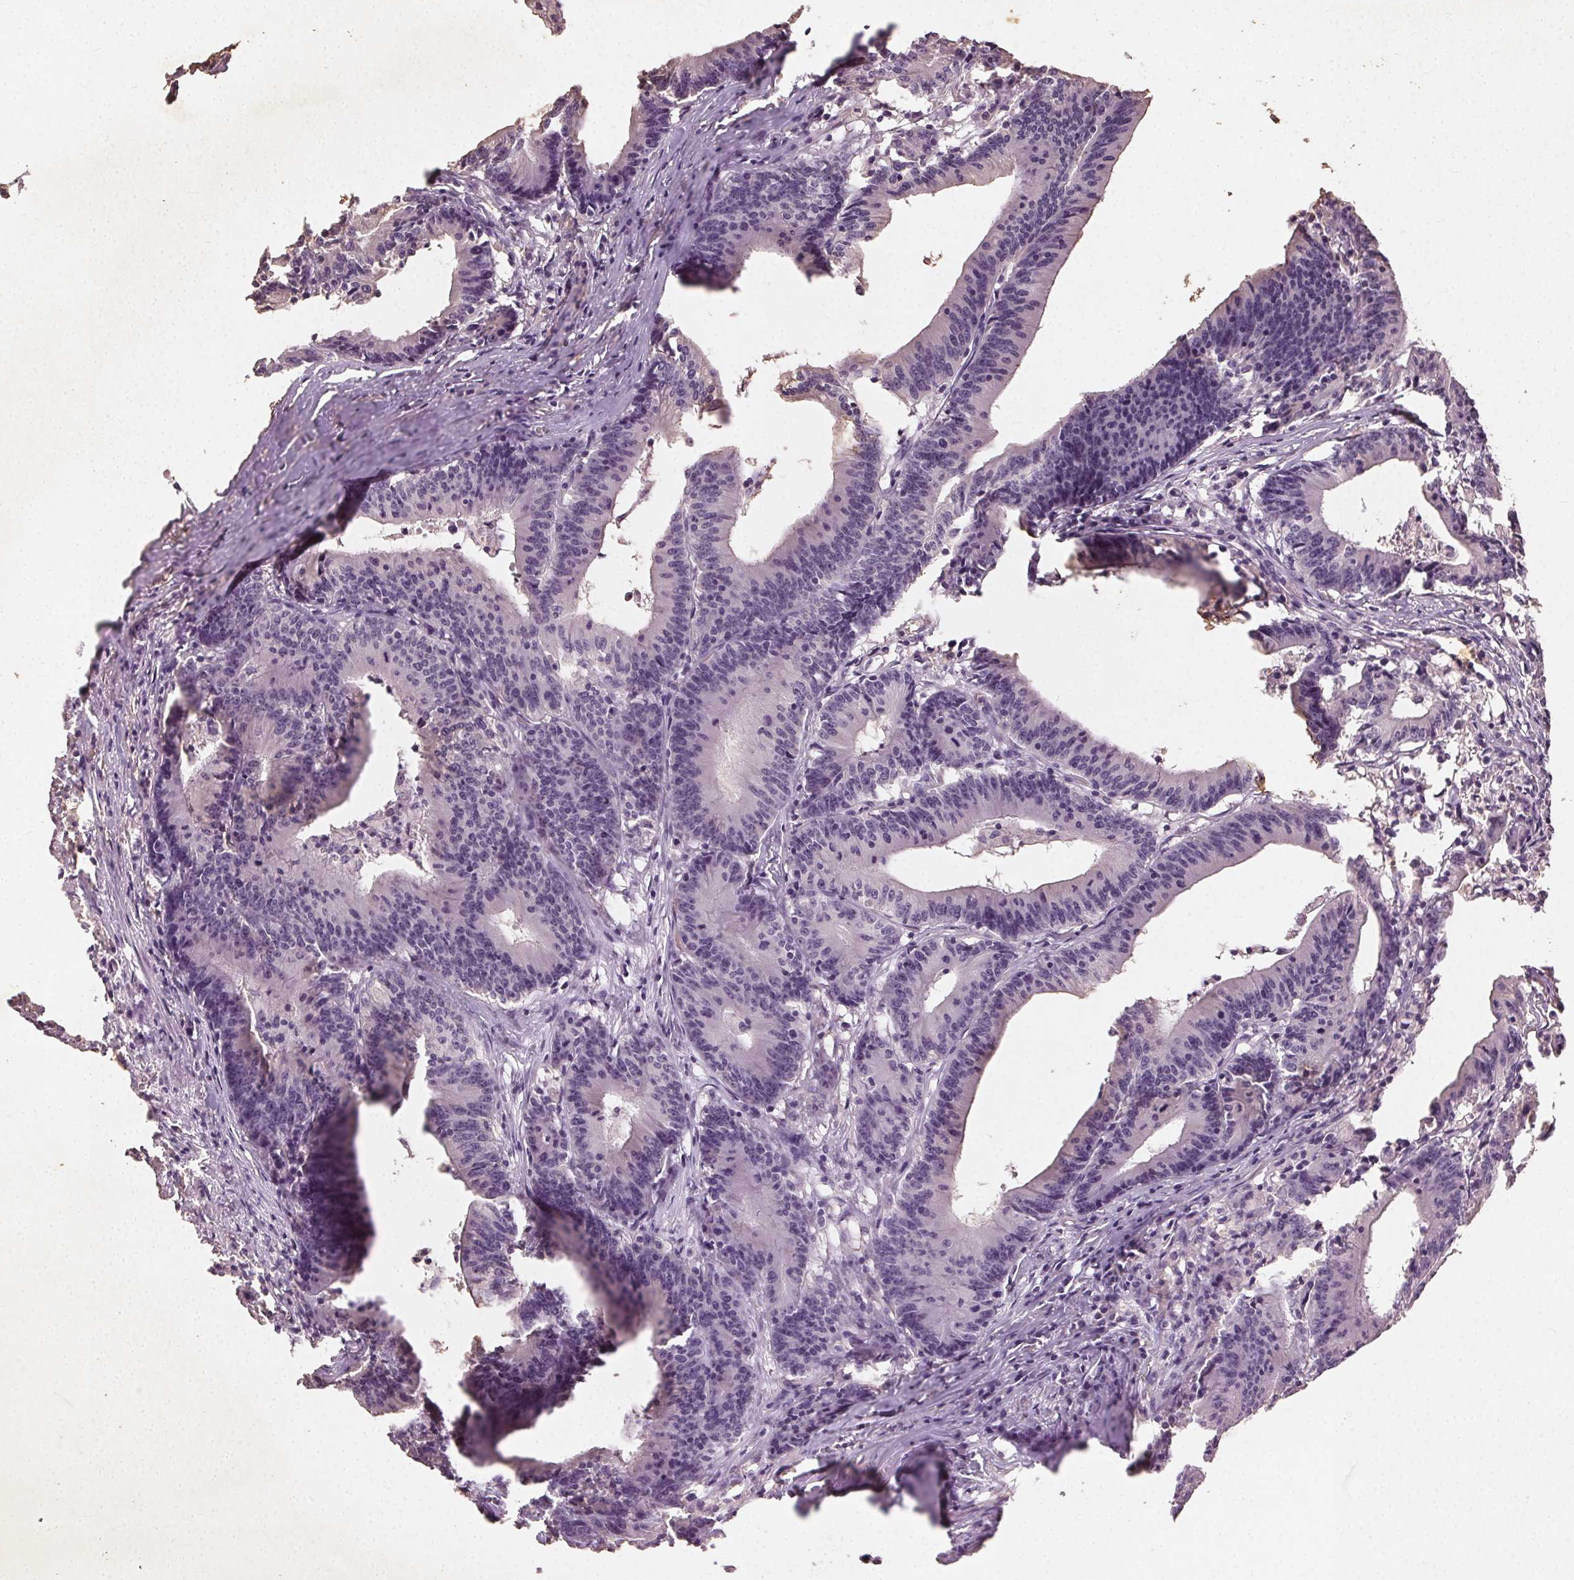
{"staining": {"intensity": "negative", "quantity": "none", "location": "none"}, "tissue": "colorectal cancer", "cell_type": "Tumor cells", "image_type": "cancer", "snomed": [{"axis": "morphology", "description": "Adenocarcinoma, NOS"}, {"axis": "topography", "description": "Colon"}], "caption": "Colorectal adenocarcinoma stained for a protein using IHC shows no positivity tumor cells.", "gene": "CLTRN", "patient": {"sex": "female", "age": 78}}